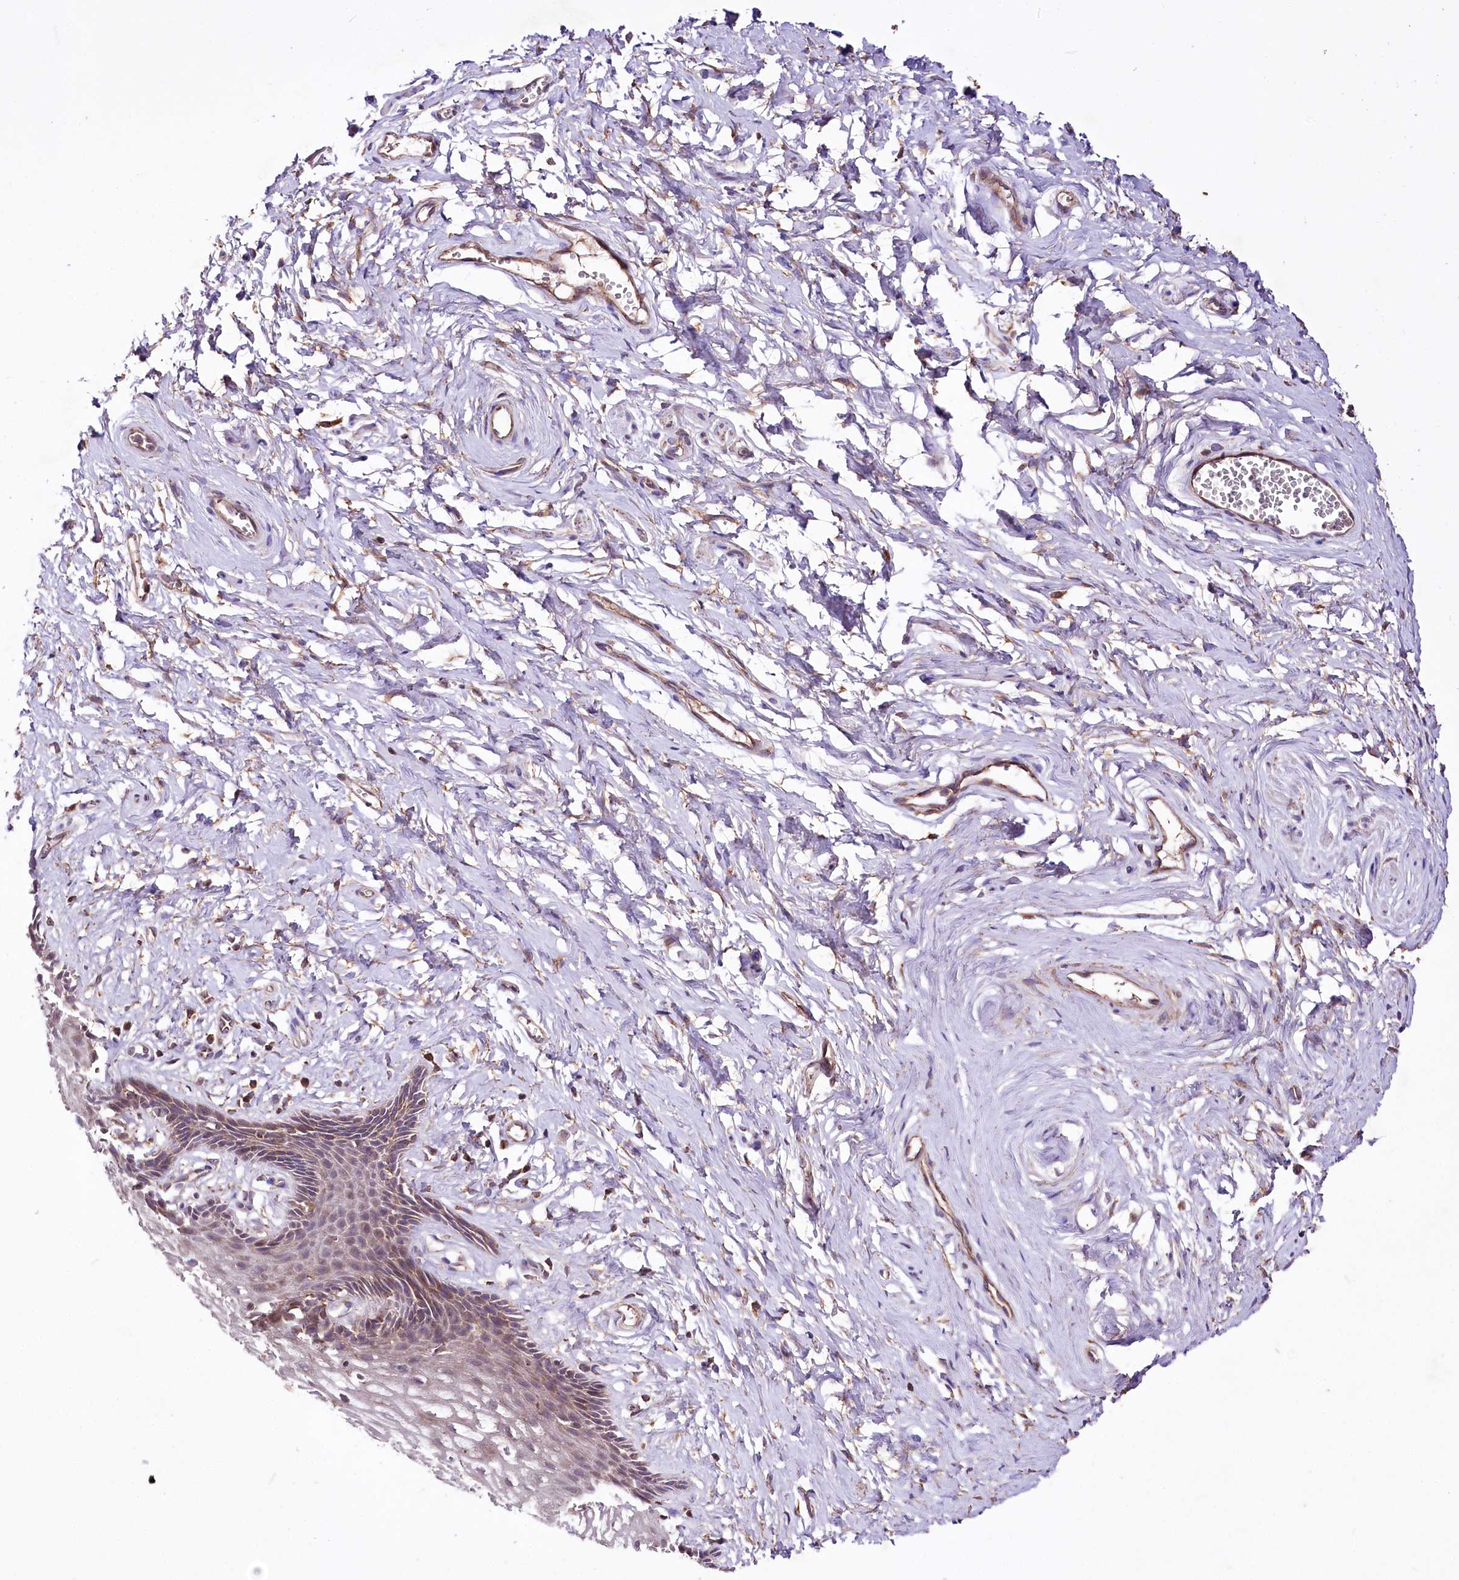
{"staining": {"intensity": "moderate", "quantity": "25%-75%", "location": "cytoplasmic/membranous"}, "tissue": "vagina", "cell_type": "Squamous epithelial cells", "image_type": "normal", "snomed": [{"axis": "morphology", "description": "Normal tissue, NOS"}, {"axis": "topography", "description": "Vagina"}, {"axis": "topography", "description": "Cervix"}], "caption": "A brown stain labels moderate cytoplasmic/membranous positivity of a protein in squamous epithelial cells of normal human vagina.", "gene": "WWC1", "patient": {"sex": "female", "age": 40}}